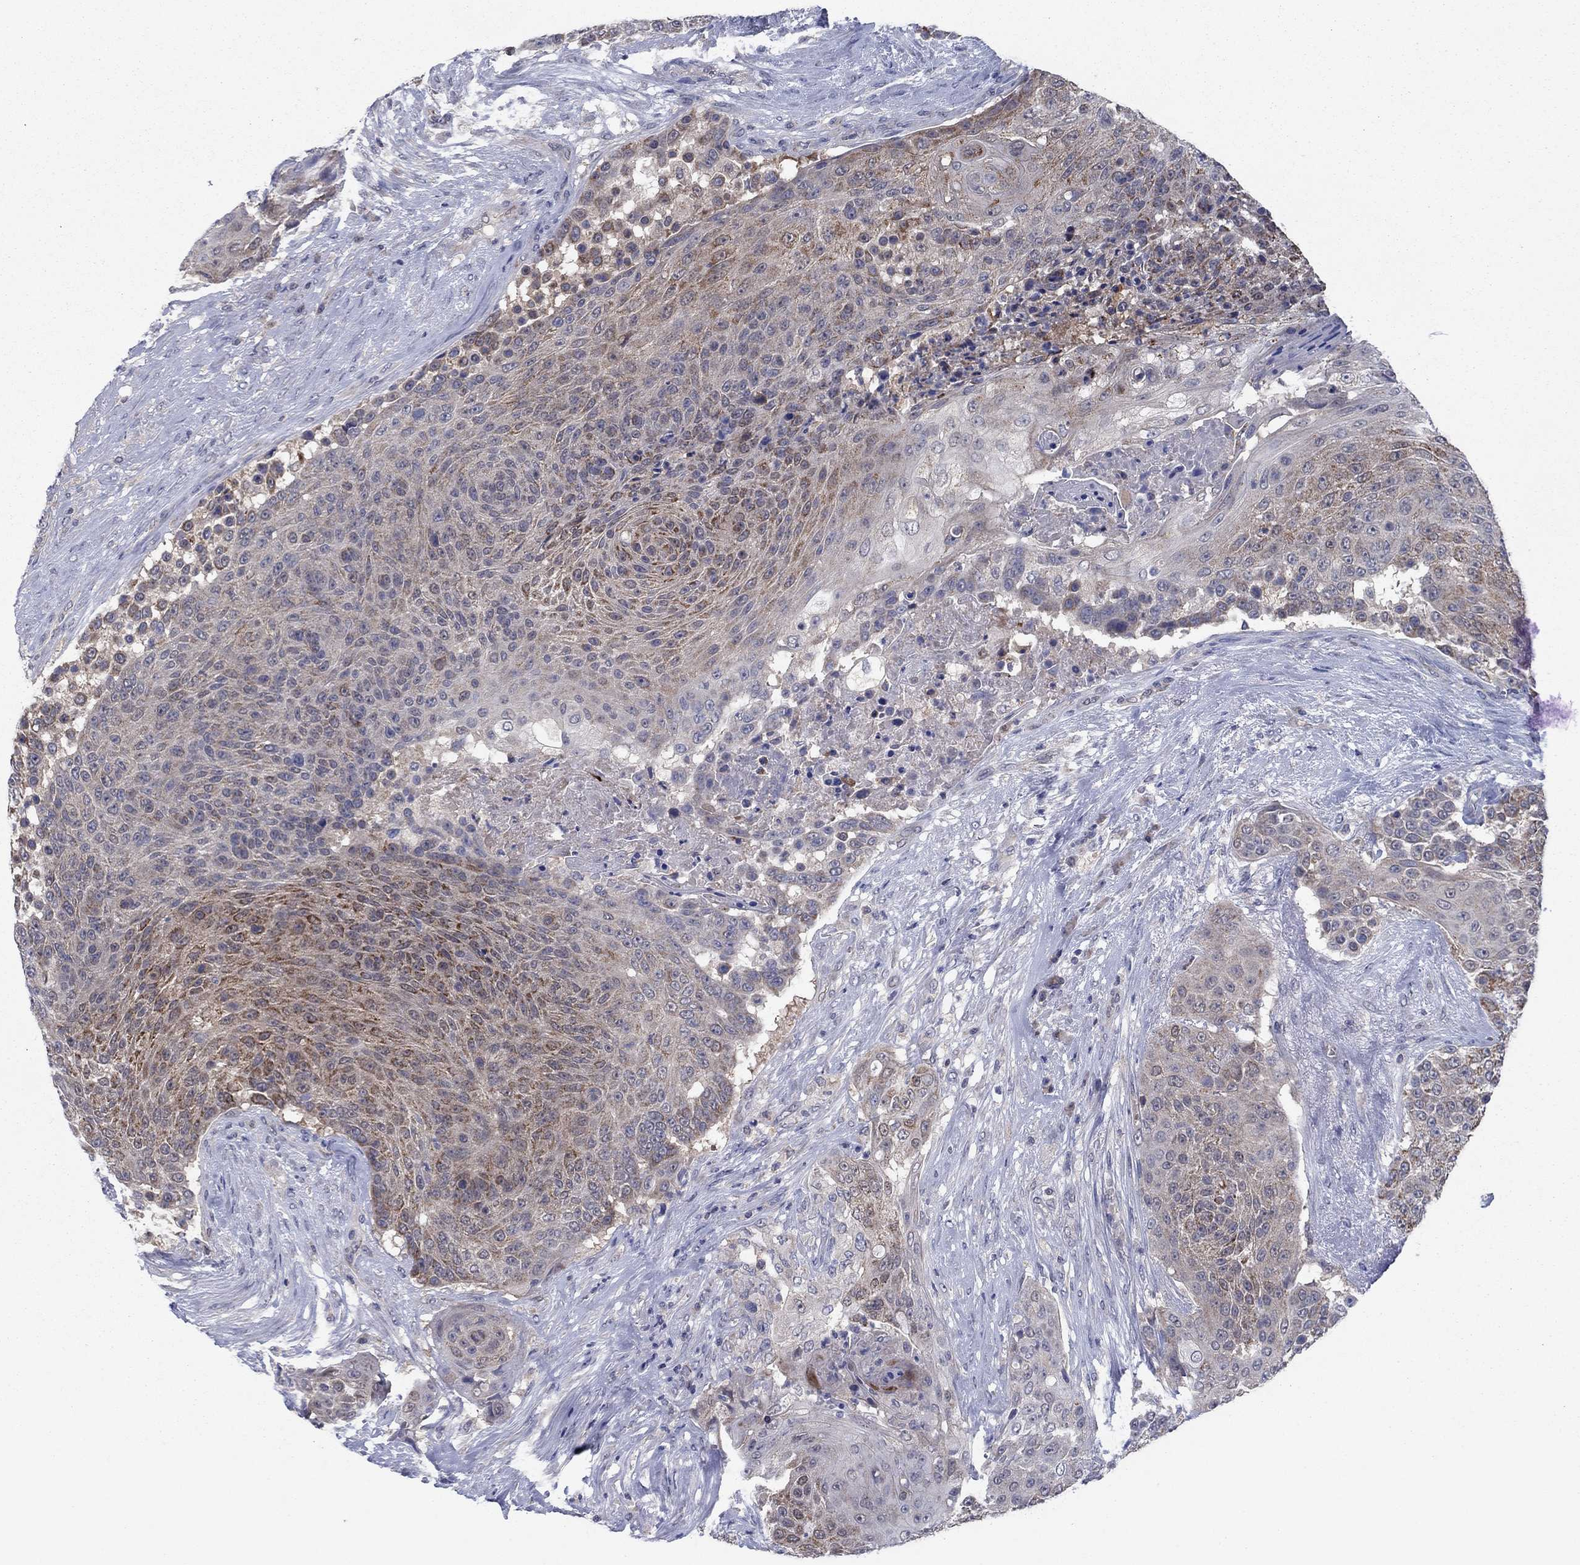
{"staining": {"intensity": "moderate", "quantity": "25%-75%", "location": "cytoplasmic/membranous"}, "tissue": "urothelial cancer", "cell_type": "Tumor cells", "image_type": "cancer", "snomed": [{"axis": "morphology", "description": "Urothelial carcinoma, High grade"}, {"axis": "topography", "description": "Urinary bladder"}], "caption": "Protein staining of urothelial cancer tissue reveals moderate cytoplasmic/membranous positivity in approximately 25%-75% of tumor cells.", "gene": "GRHPR", "patient": {"sex": "female", "age": 63}}